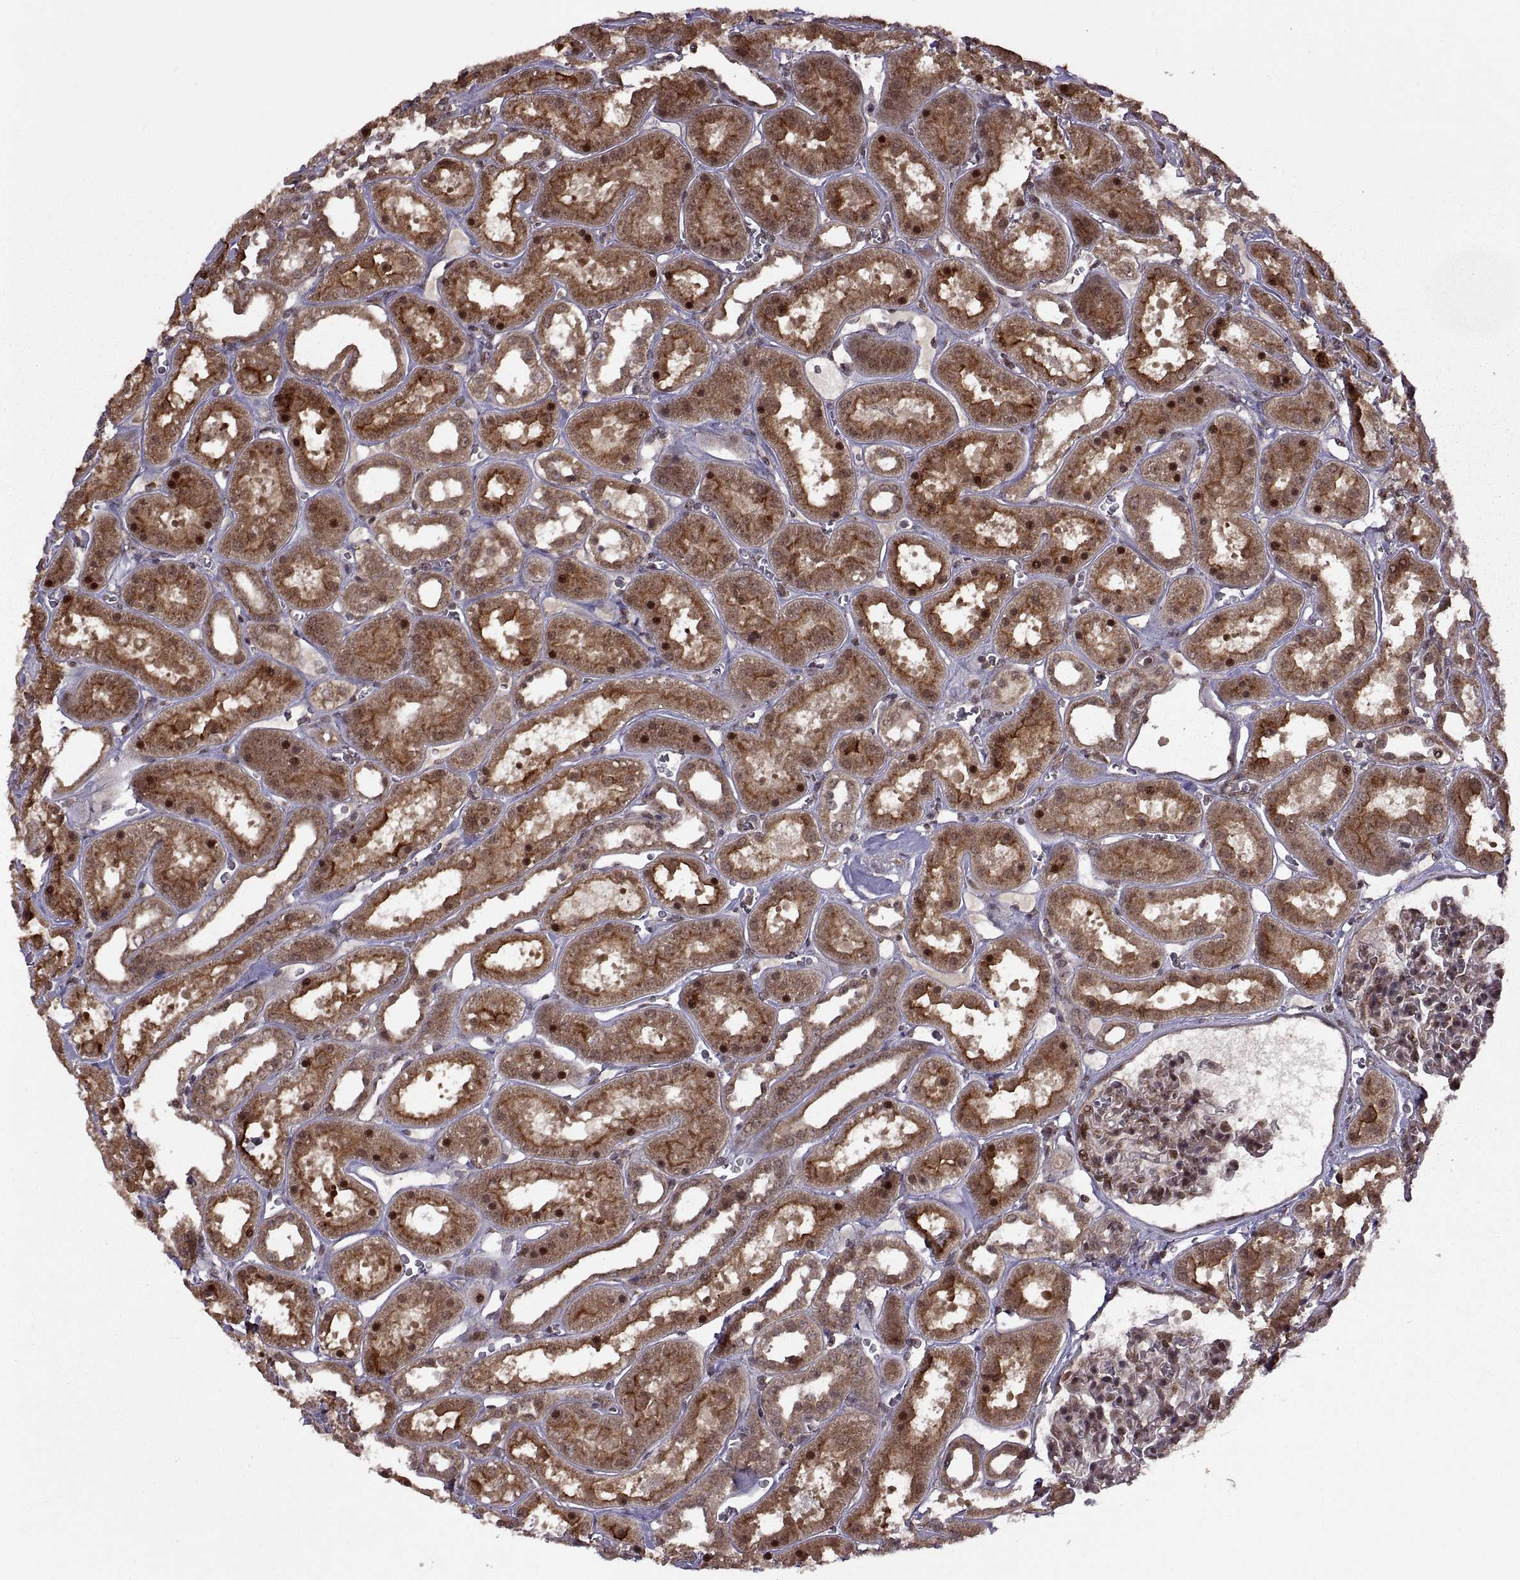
{"staining": {"intensity": "moderate", "quantity": "<25%", "location": "cytoplasmic/membranous"}, "tissue": "kidney", "cell_type": "Cells in glomeruli", "image_type": "normal", "snomed": [{"axis": "morphology", "description": "Normal tissue, NOS"}, {"axis": "topography", "description": "Kidney"}], "caption": "Moderate cytoplasmic/membranous staining is appreciated in approximately <25% of cells in glomeruli in benign kidney.", "gene": "PTOV1", "patient": {"sex": "female", "age": 41}}